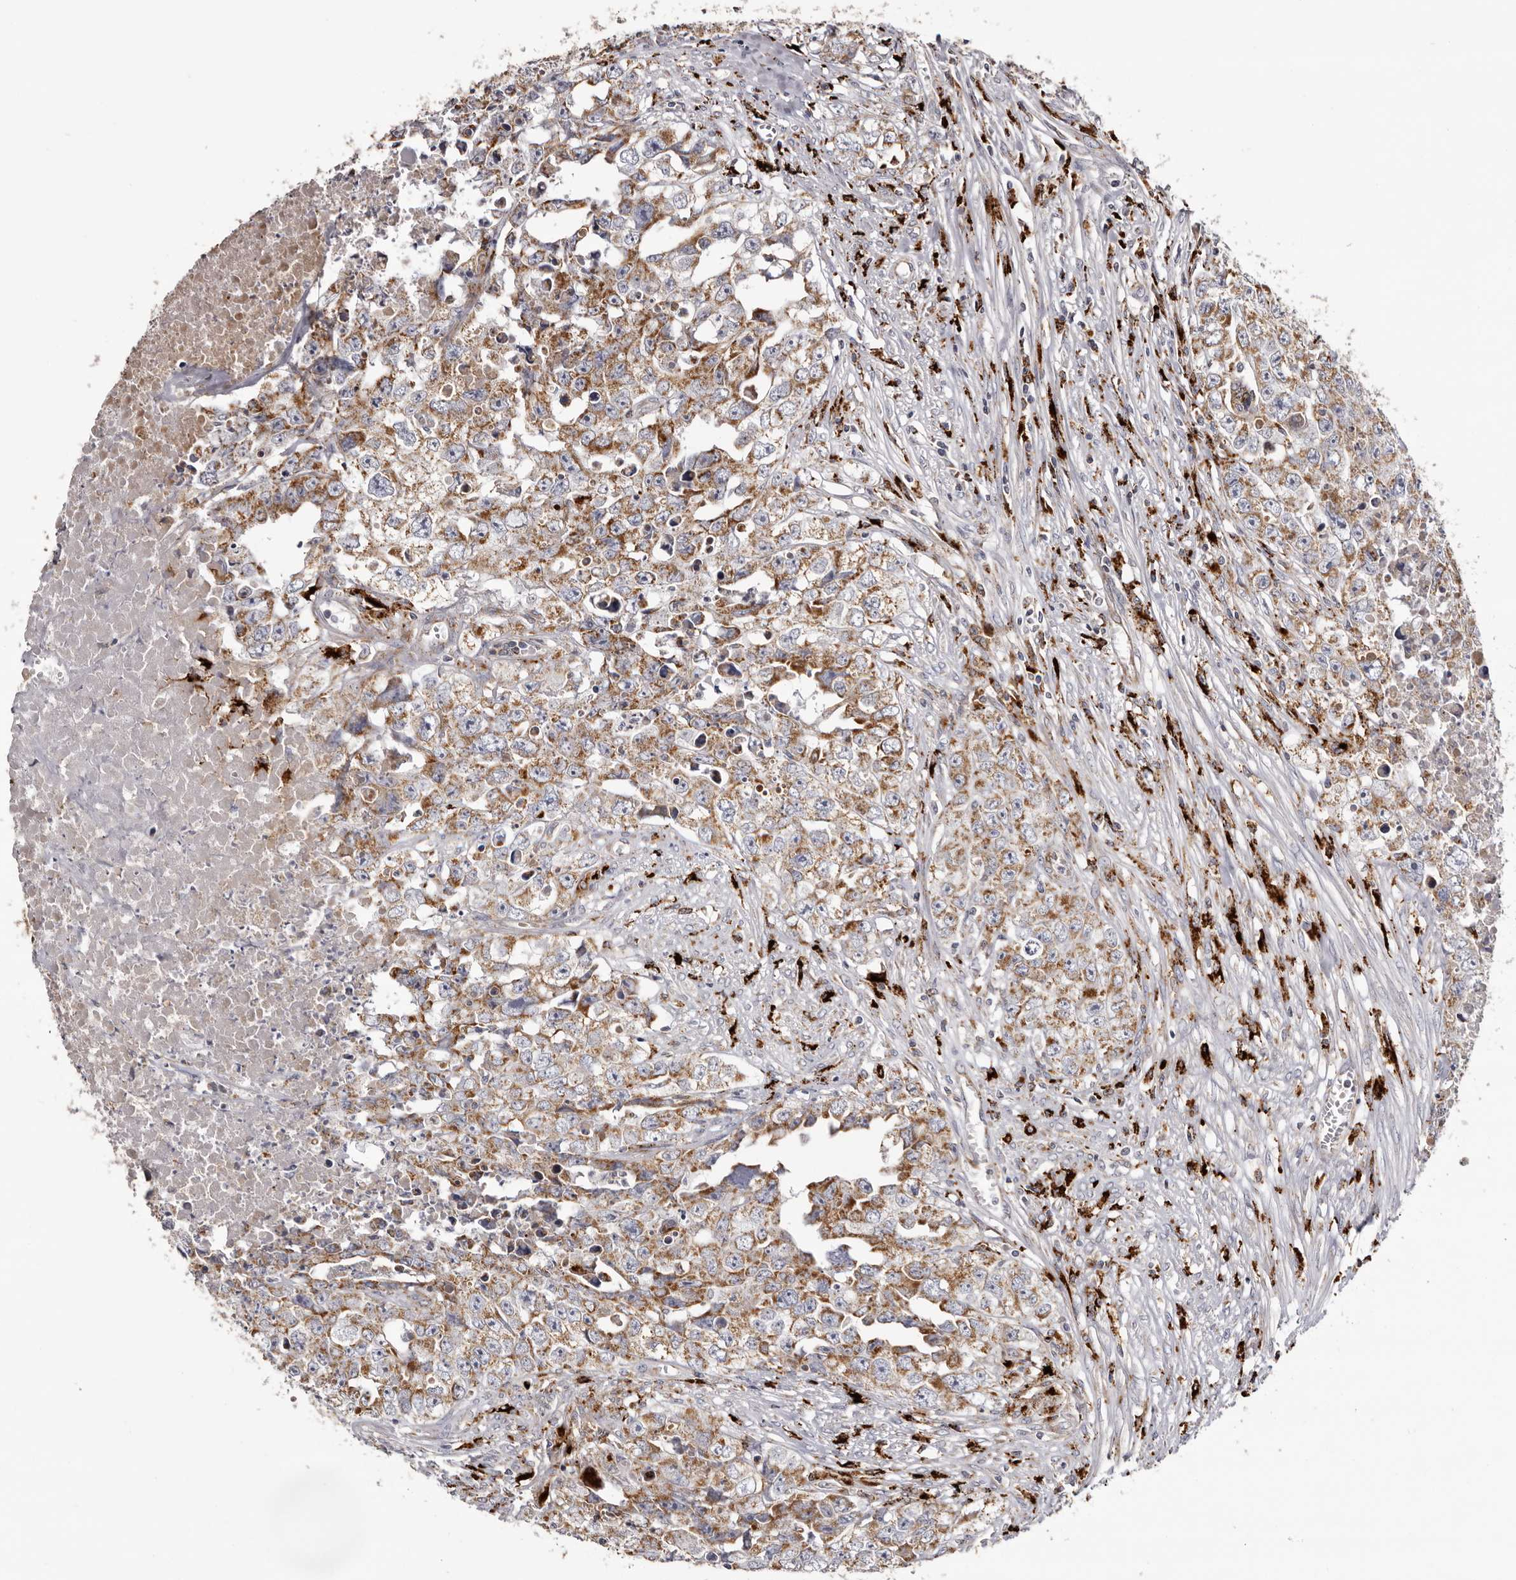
{"staining": {"intensity": "moderate", "quantity": ">75%", "location": "cytoplasmic/membranous"}, "tissue": "testis cancer", "cell_type": "Tumor cells", "image_type": "cancer", "snomed": [{"axis": "morphology", "description": "Seminoma, NOS"}, {"axis": "morphology", "description": "Carcinoma, Embryonal, NOS"}, {"axis": "topography", "description": "Testis"}], "caption": "This micrograph demonstrates immunohistochemistry staining of human testis cancer, with medium moderate cytoplasmic/membranous expression in about >75% of tumor cells.", "gene": "MECR", "patient": {"sex": "male", "age": 43}}